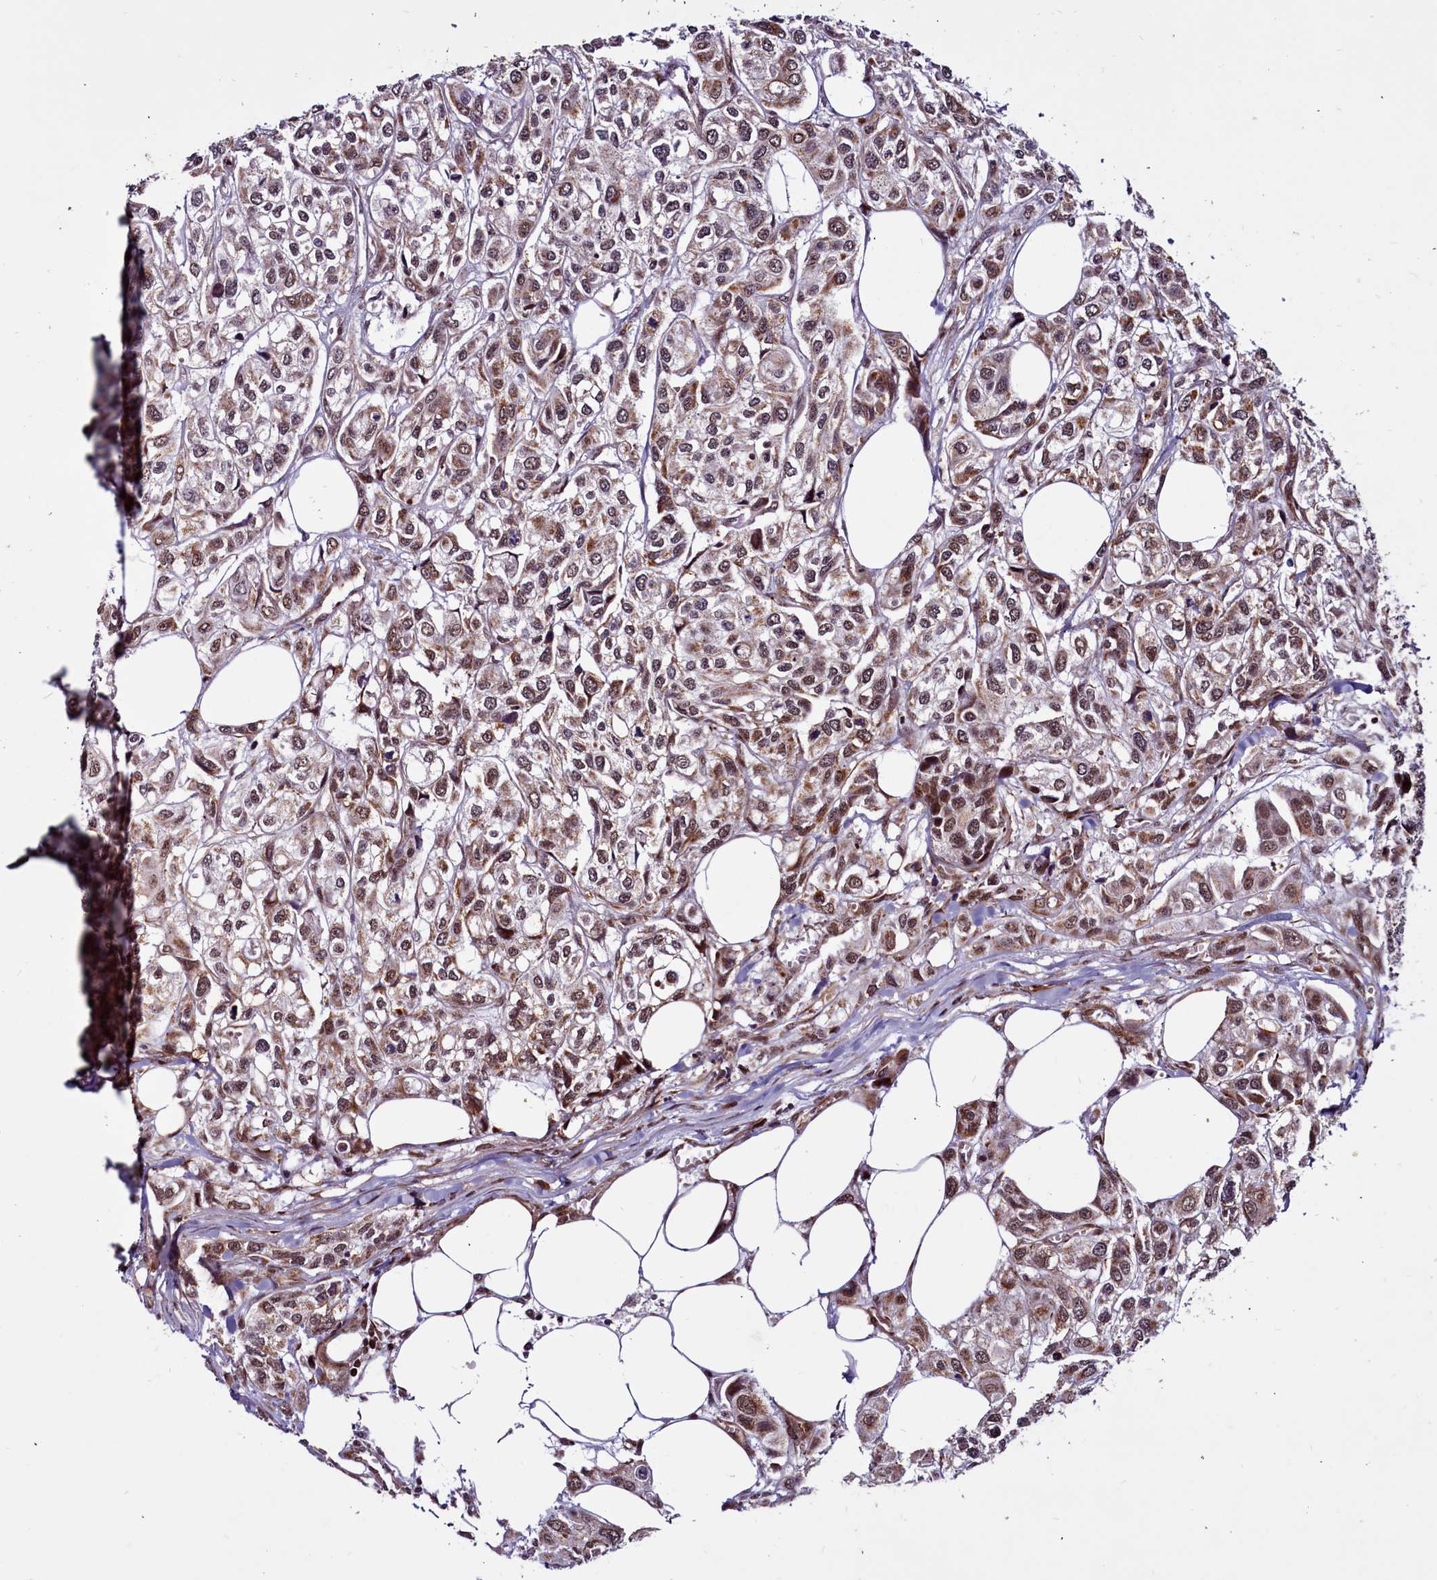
{"staining": {"intensity": "moderate", "quantity": ">75%", "location": "cytoplasmic/membranous,nuclear"}, "tissue": "urothelial cancer", "cell_type": "Tumor cells", "image_type": "cancer", "snomed": [{"axis": "morphology", "description": "Urothelial carcinoma, High grade"}, {"axis": "topography", "description": "Urinary bladder"}], "caption": "A photomicrograph of high-grade urothelial carcinoma stained for a protein shows moderate cytoplasmic/membranous and nuclear brown staining in tumor cells. The protein is shown in brown color, while the nuclei are stained blue.", "gene": "CLK3", "patient": {"sex": "male", "age": 67}}